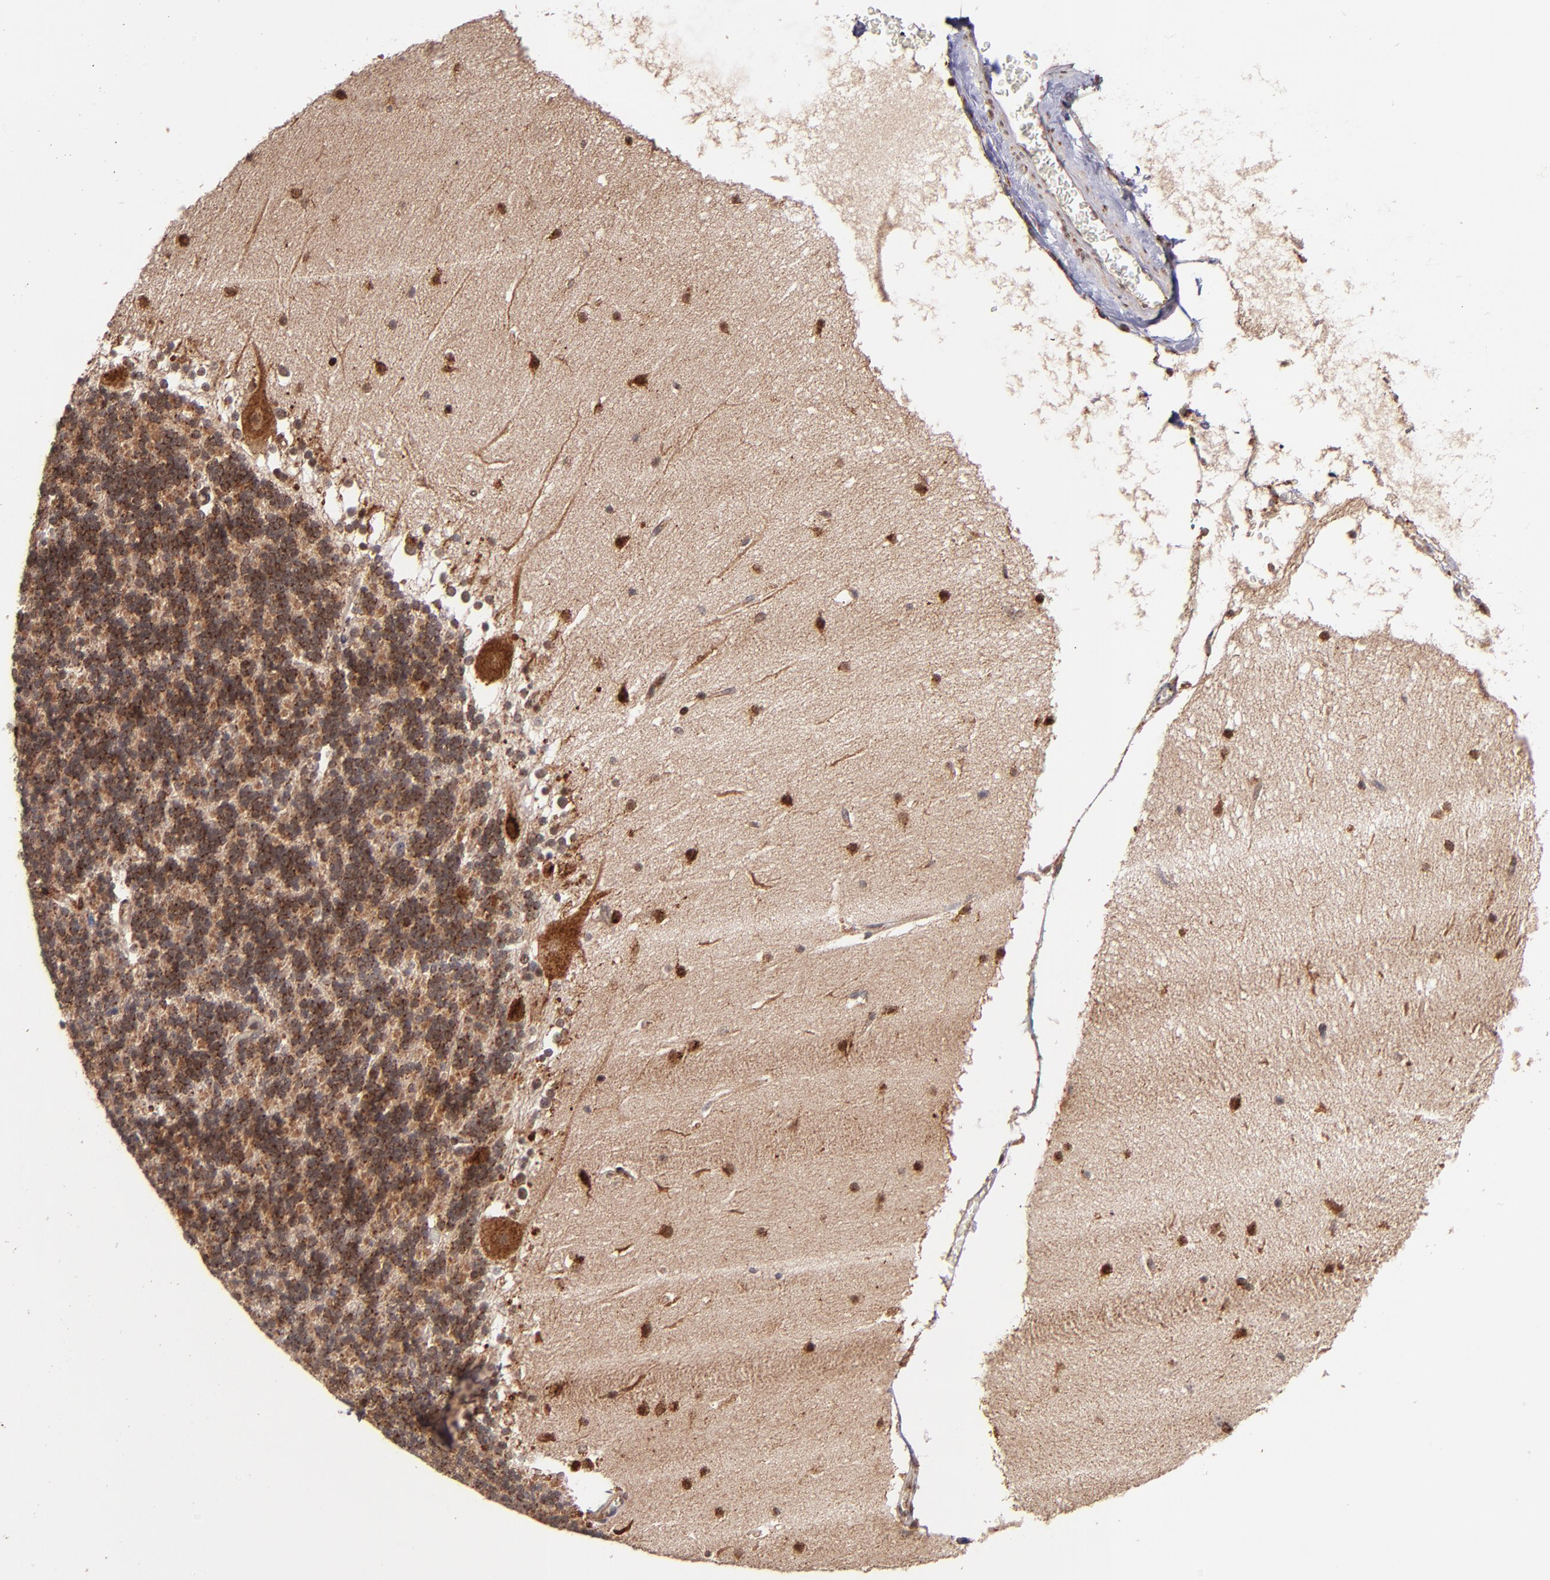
{"staining": {"intensity": "moderate", "quantity": ">75%", "location": "cytoplasmic/membranous"}, "tissue": "cerebellum", "cell_type": "Cells in granular layer", "image_type": "normal", "snomed": [{"axis": "morphology", "description": "Normal tissue, NOS"}, {"axis": "topography", "description": "Cerebellum"}], "caption": "An immunohistochemistry (IHC) photomicrograph of unremarkable tissue is shown. Protein staining in brown labels moderate cytoplasmic/membranous positivity in cerebellum within cells in granular layer. (DAB IHC, brown staining for protein, blue staining for nuclei).", "gene": "STX8", "patient": {"sex": "female", "age": 19}}